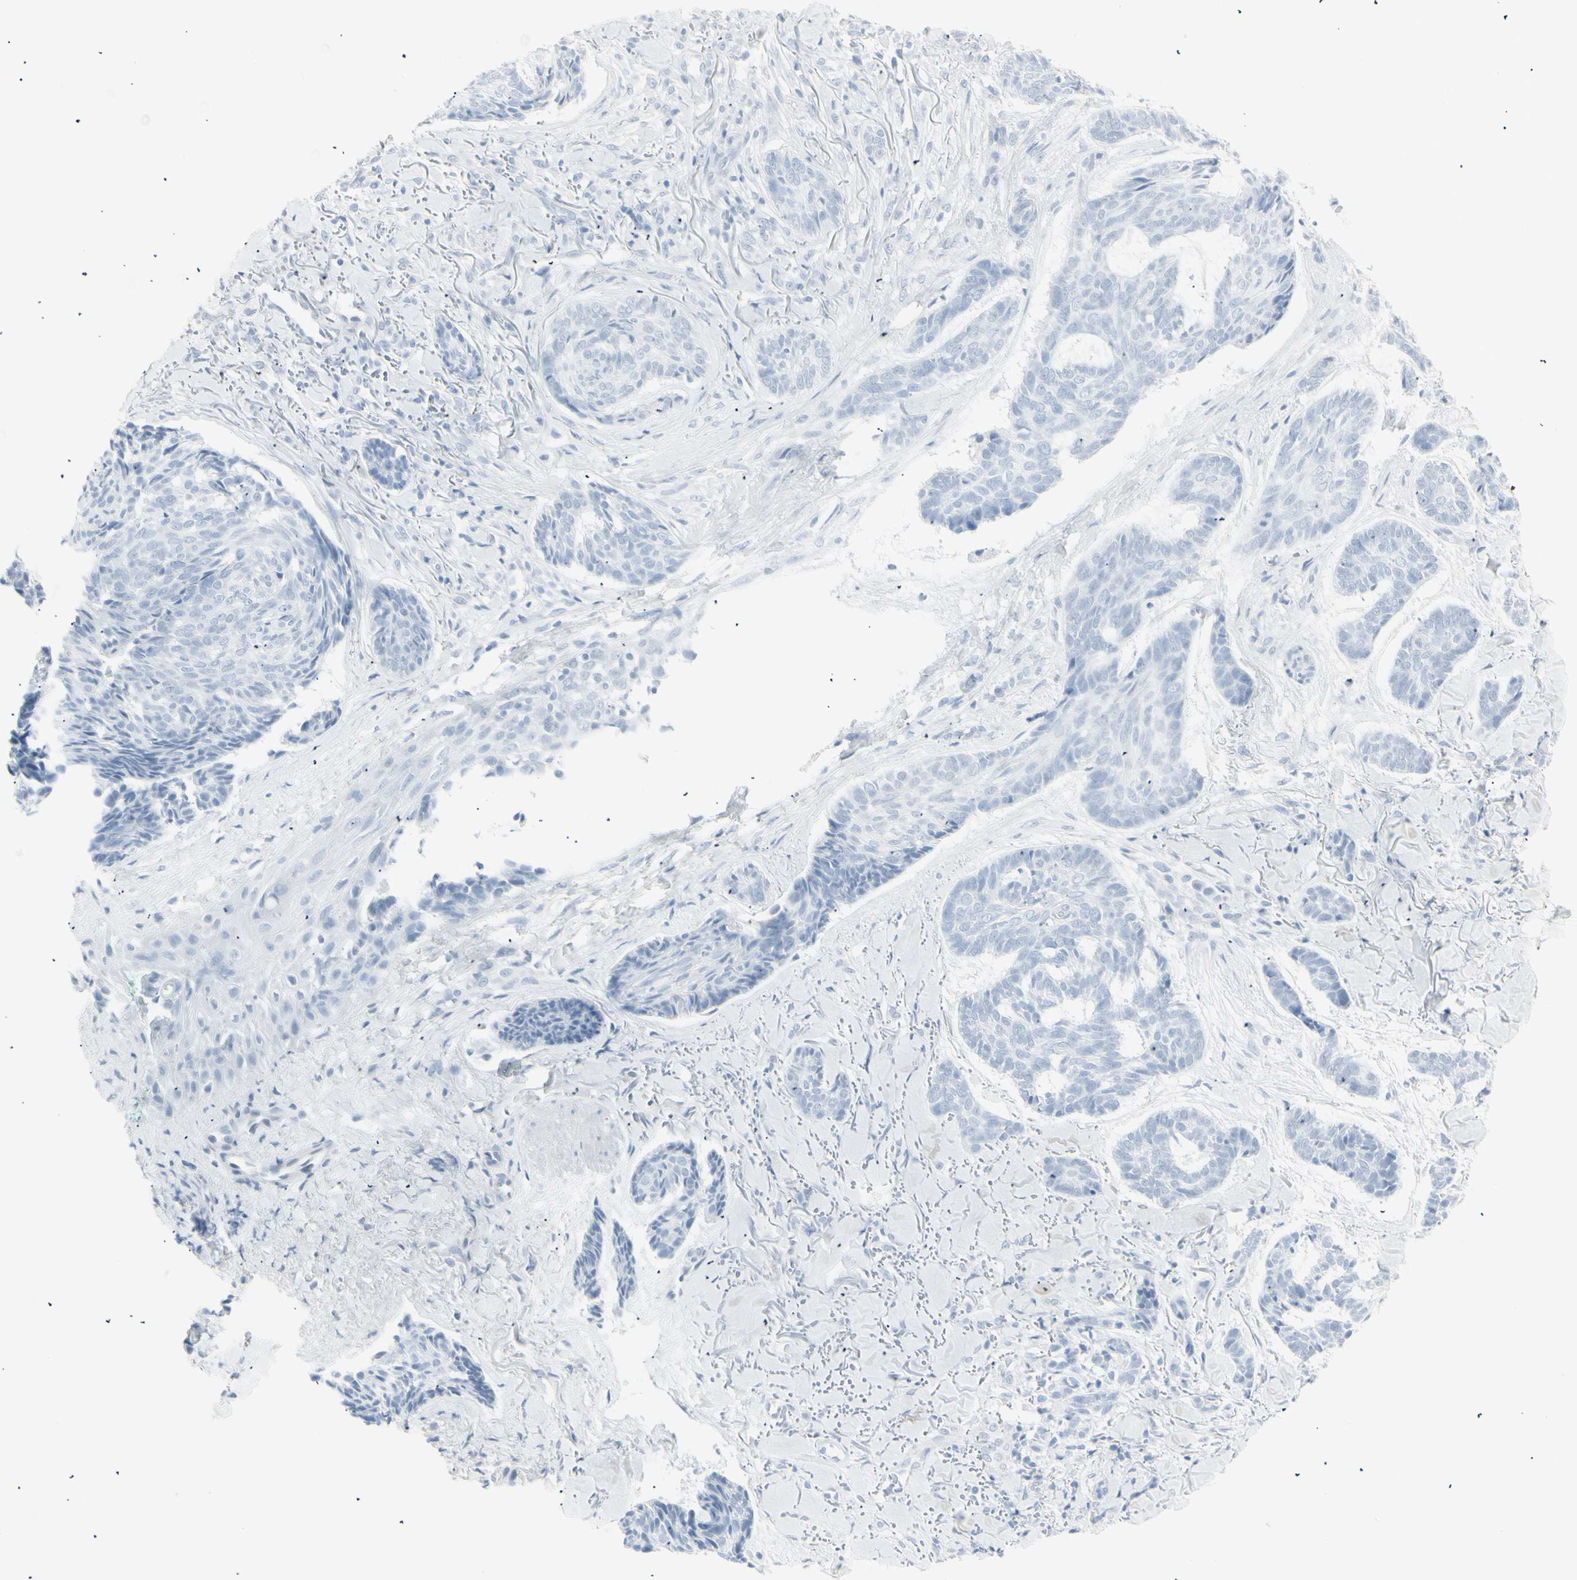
{"staining": {"intensity": "negative", "quantity": "none", "location": "none"}, "tissue": "skin cancer", "cell_type": "Tumor cells", "image_type": "cancer", "snomed": [{"axis": "morphology", "description": "Basal cell carcinoma"}, {"axis": "topography", "description": "Skin"}], "caption": "The IHC photomicrograph has no significant expression in tumor cells of basal cell carcinoma (skin) tissue.", "gene": "YBX2", "patient": {"sex": "male", "age": 43}}